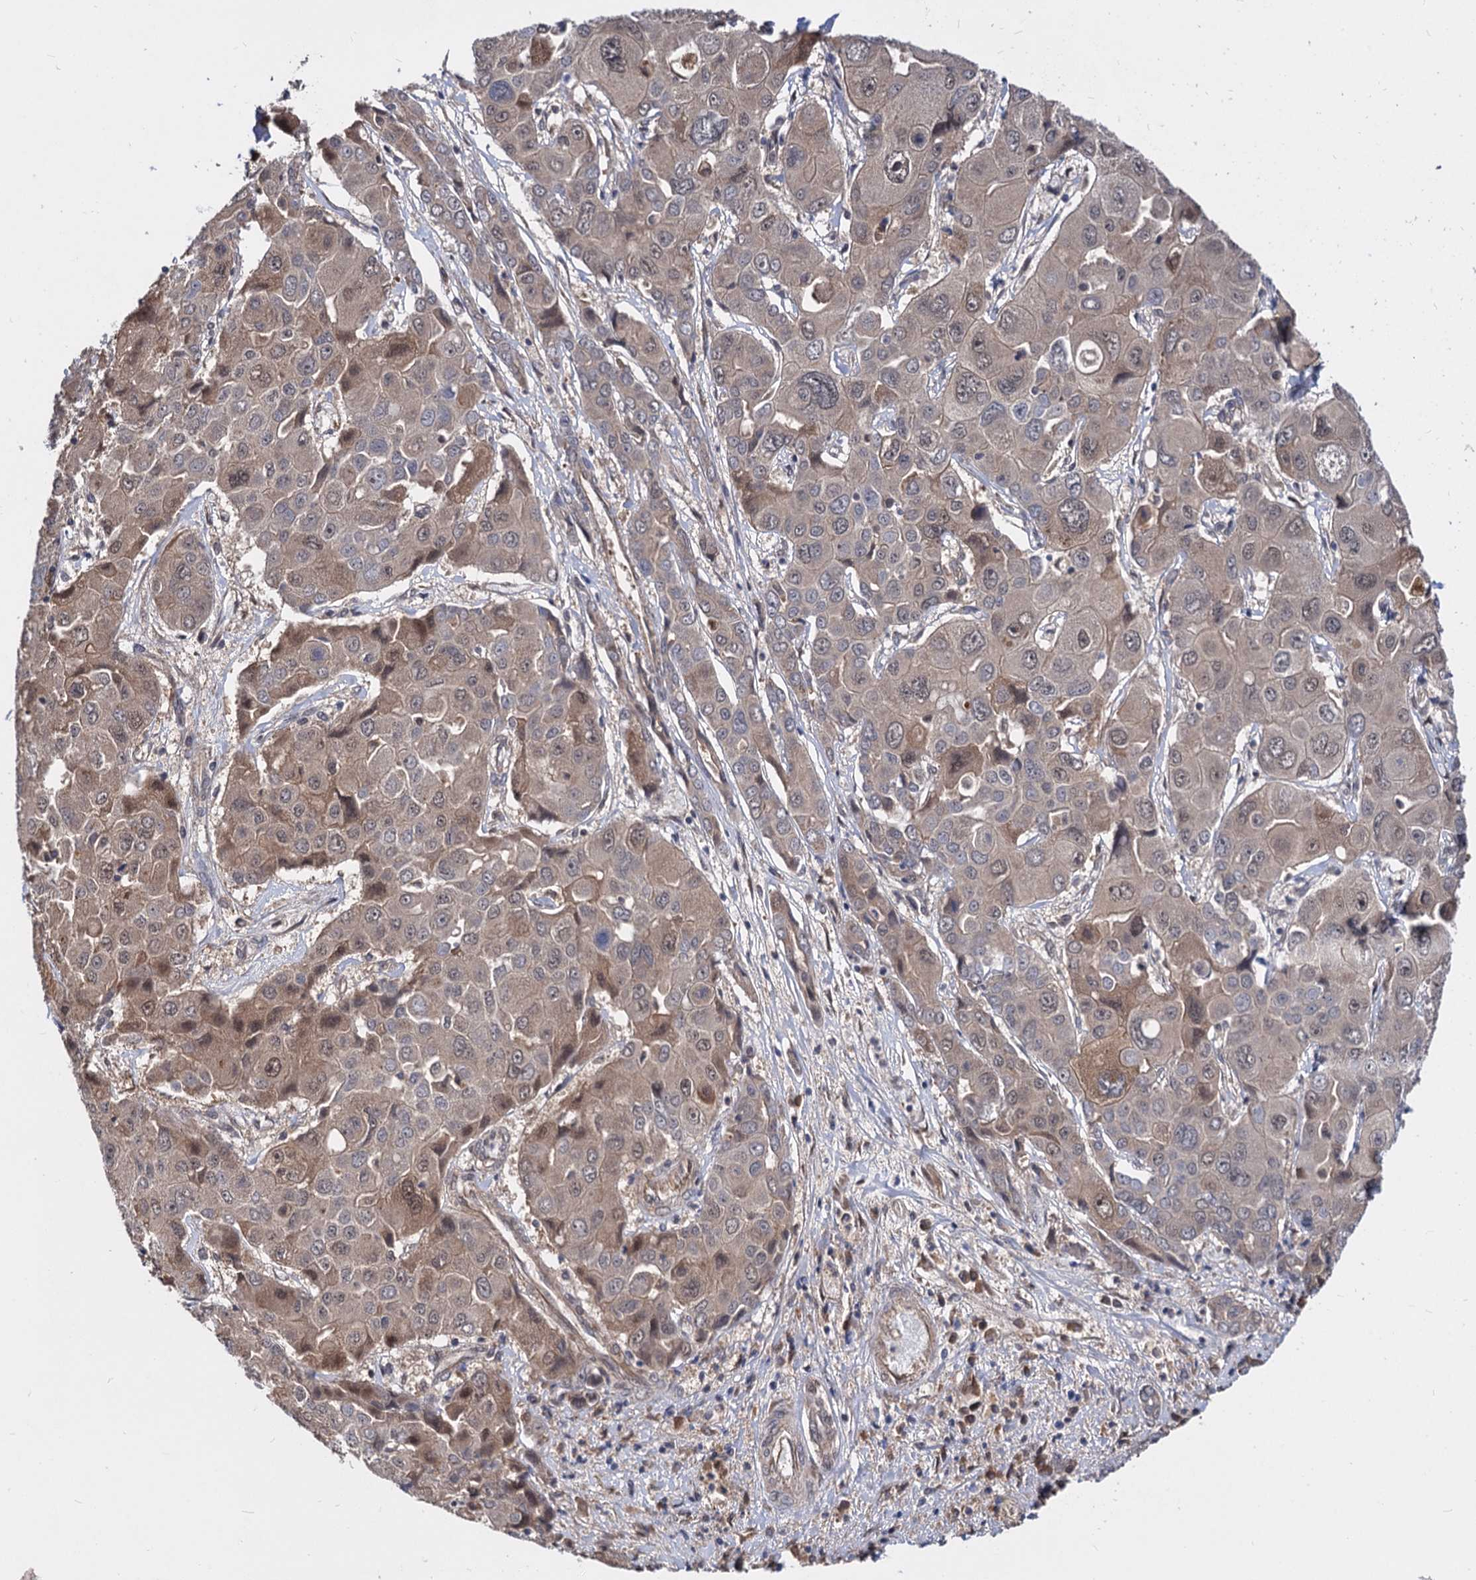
{"staining": {"intensity": "weak", "quantity": "<25%", "location": "cytoplasmic/membranous"}, "tissue": "liver cancer", "cell_type": "Tumor cells", "image_type": "cancer", "snomed": [{"axis": "morphology", "description": "Cholangiocarcinoma"}, {"axis": "topography", "description": "Liver"}], "caption": "Immunohistochemical staining of human liver cancer (cholangiocarcinoma) demonstrates no significant expression in tumor cells.", "gene": "PSMD4", "patient": {"sex": "male", "age": 67}}